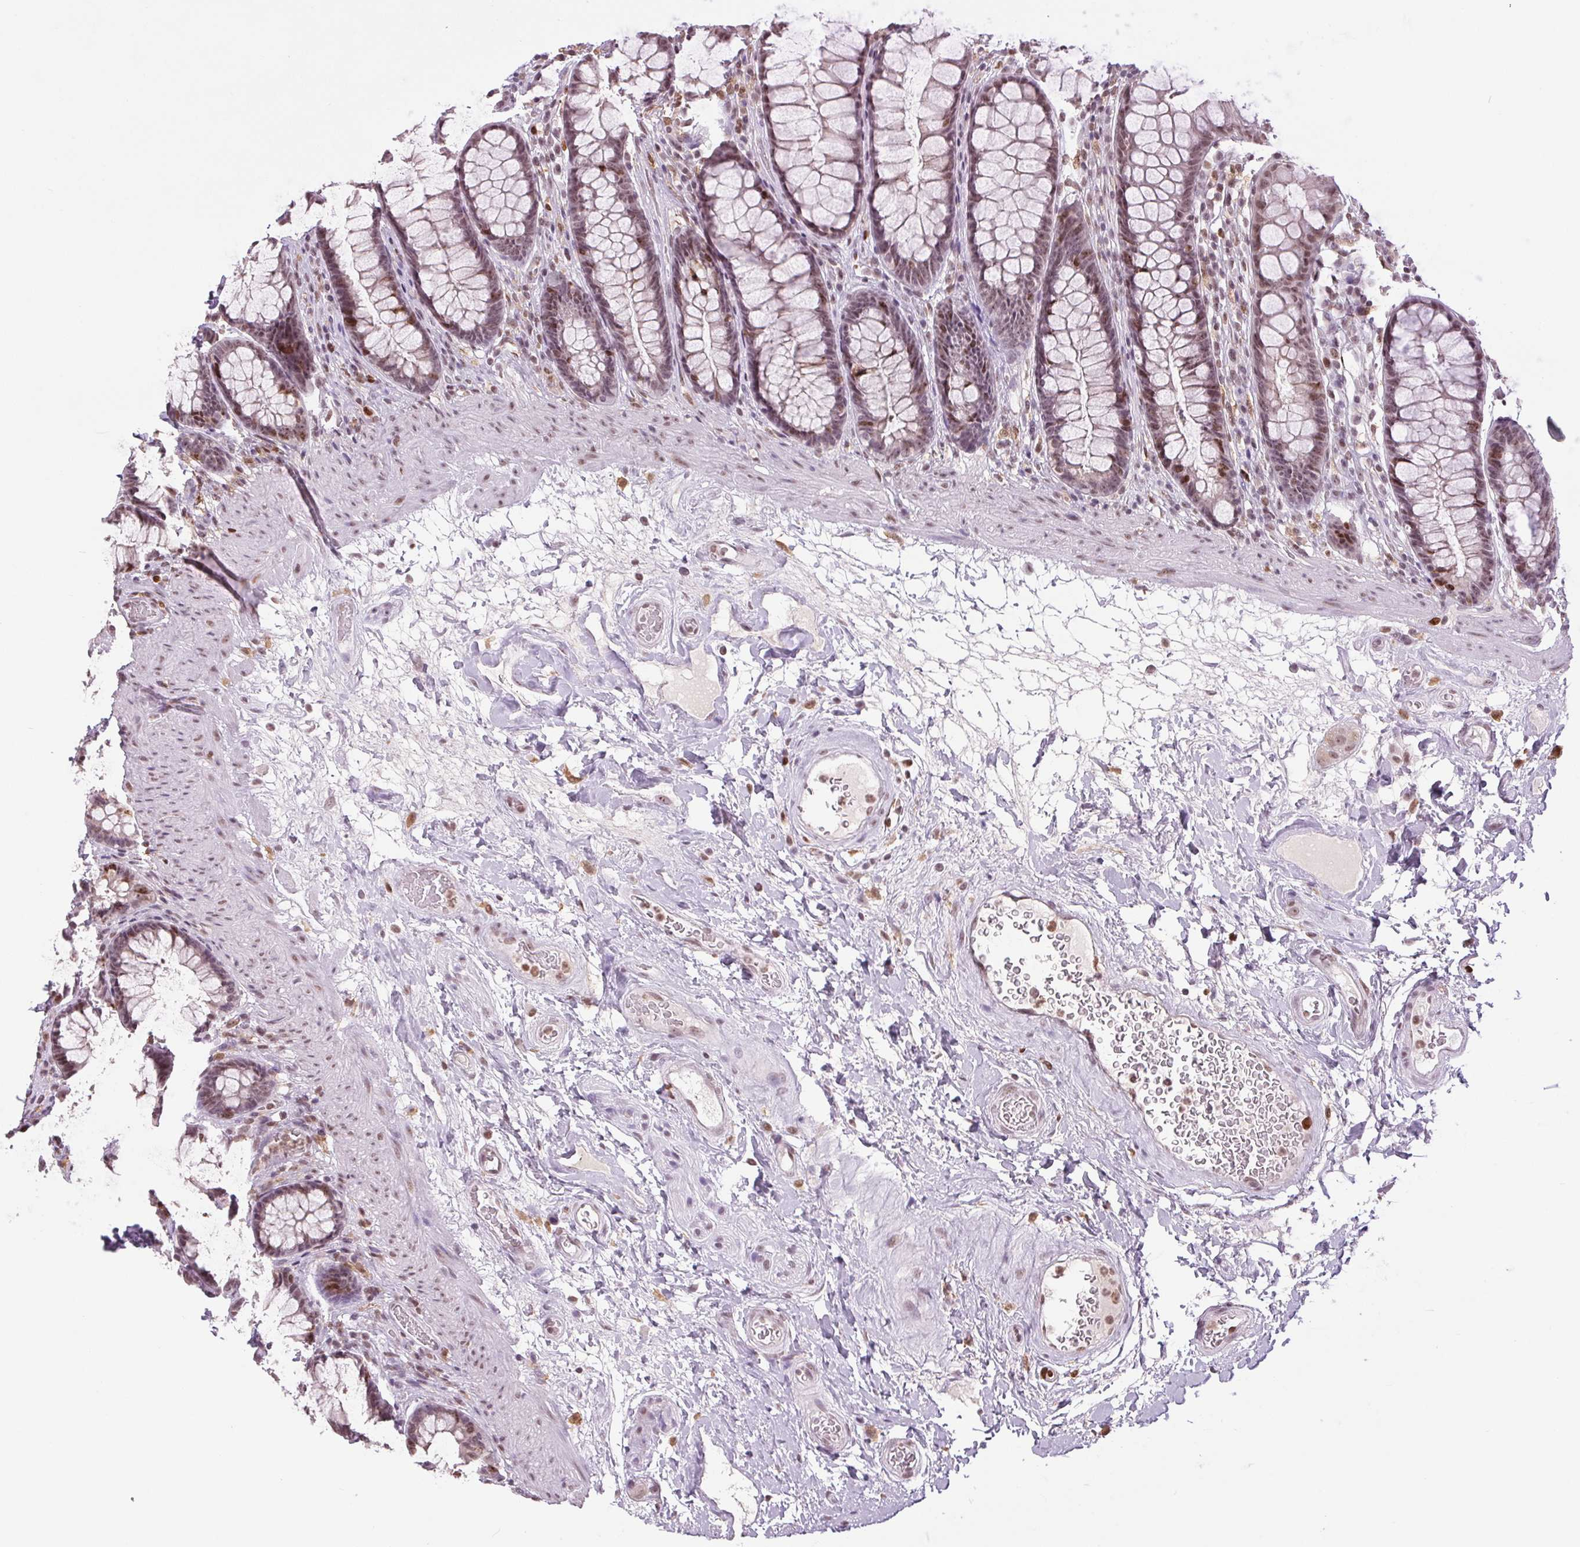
{"staining": {"intensity": "moderate", "quantity": ">75%", "location": "nuclear"}, "tissue": "rectum", "cell_type": "Glandular cells", "image_type": "normal", "snomed": [{"axis": "morphology", "description": "Normal tissue, NOS"}, {"axis": "topography", "description": "Rectum"}], "caption": "Rectum stained with DAB (3,3'-diaminobenzidine) immunohistochemistry (IHC) displays medium levels of moderate nuclear positivity in about >75% of glandular cells.", "gene": "SMIM6", "patient": {"sex": "male", "age": 72}}